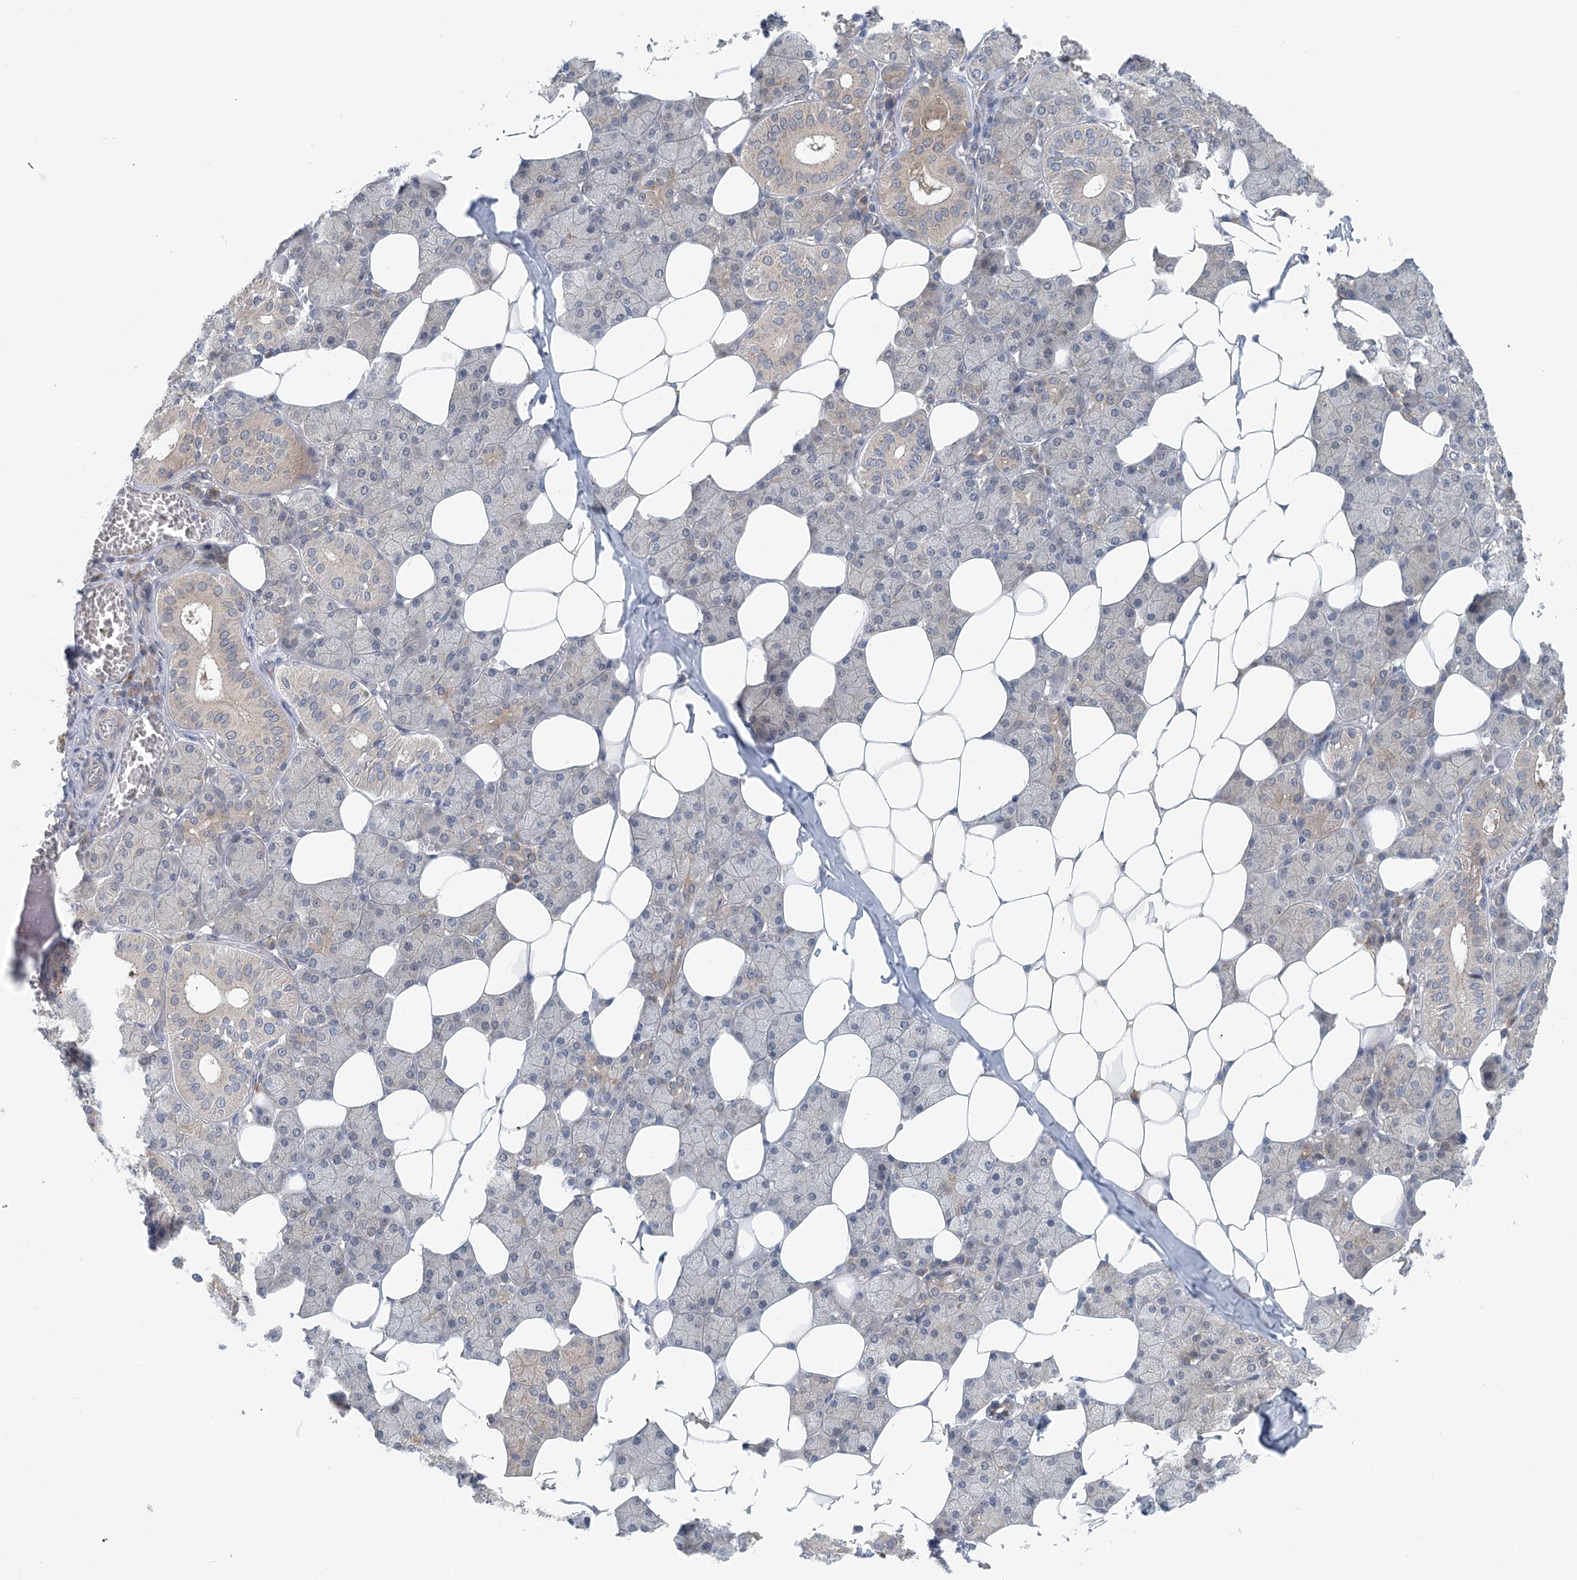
{"staining": {"intensity": "moderate", "quantity": "25%-75%", "location": "cytoplasmic/membranous"}, "tissue": "salivary gland", "cell_type": "Glandular cells", "image_type": "normal", "snomed": [{"axis": "morphology", "description": "Normal tissue, NOS"}, {"axis": "topography", "description": "Salivary gland"}], "caption": "Protein staining by immunohistochemistry shows moderate cytoplasmic/membranous expression in about 25%-75% of glandular cells in benign salivary gland. Nuclei are stained in blue.", "gene": "HIKESHI", "patient": {"sex": "female", "age": 33}}